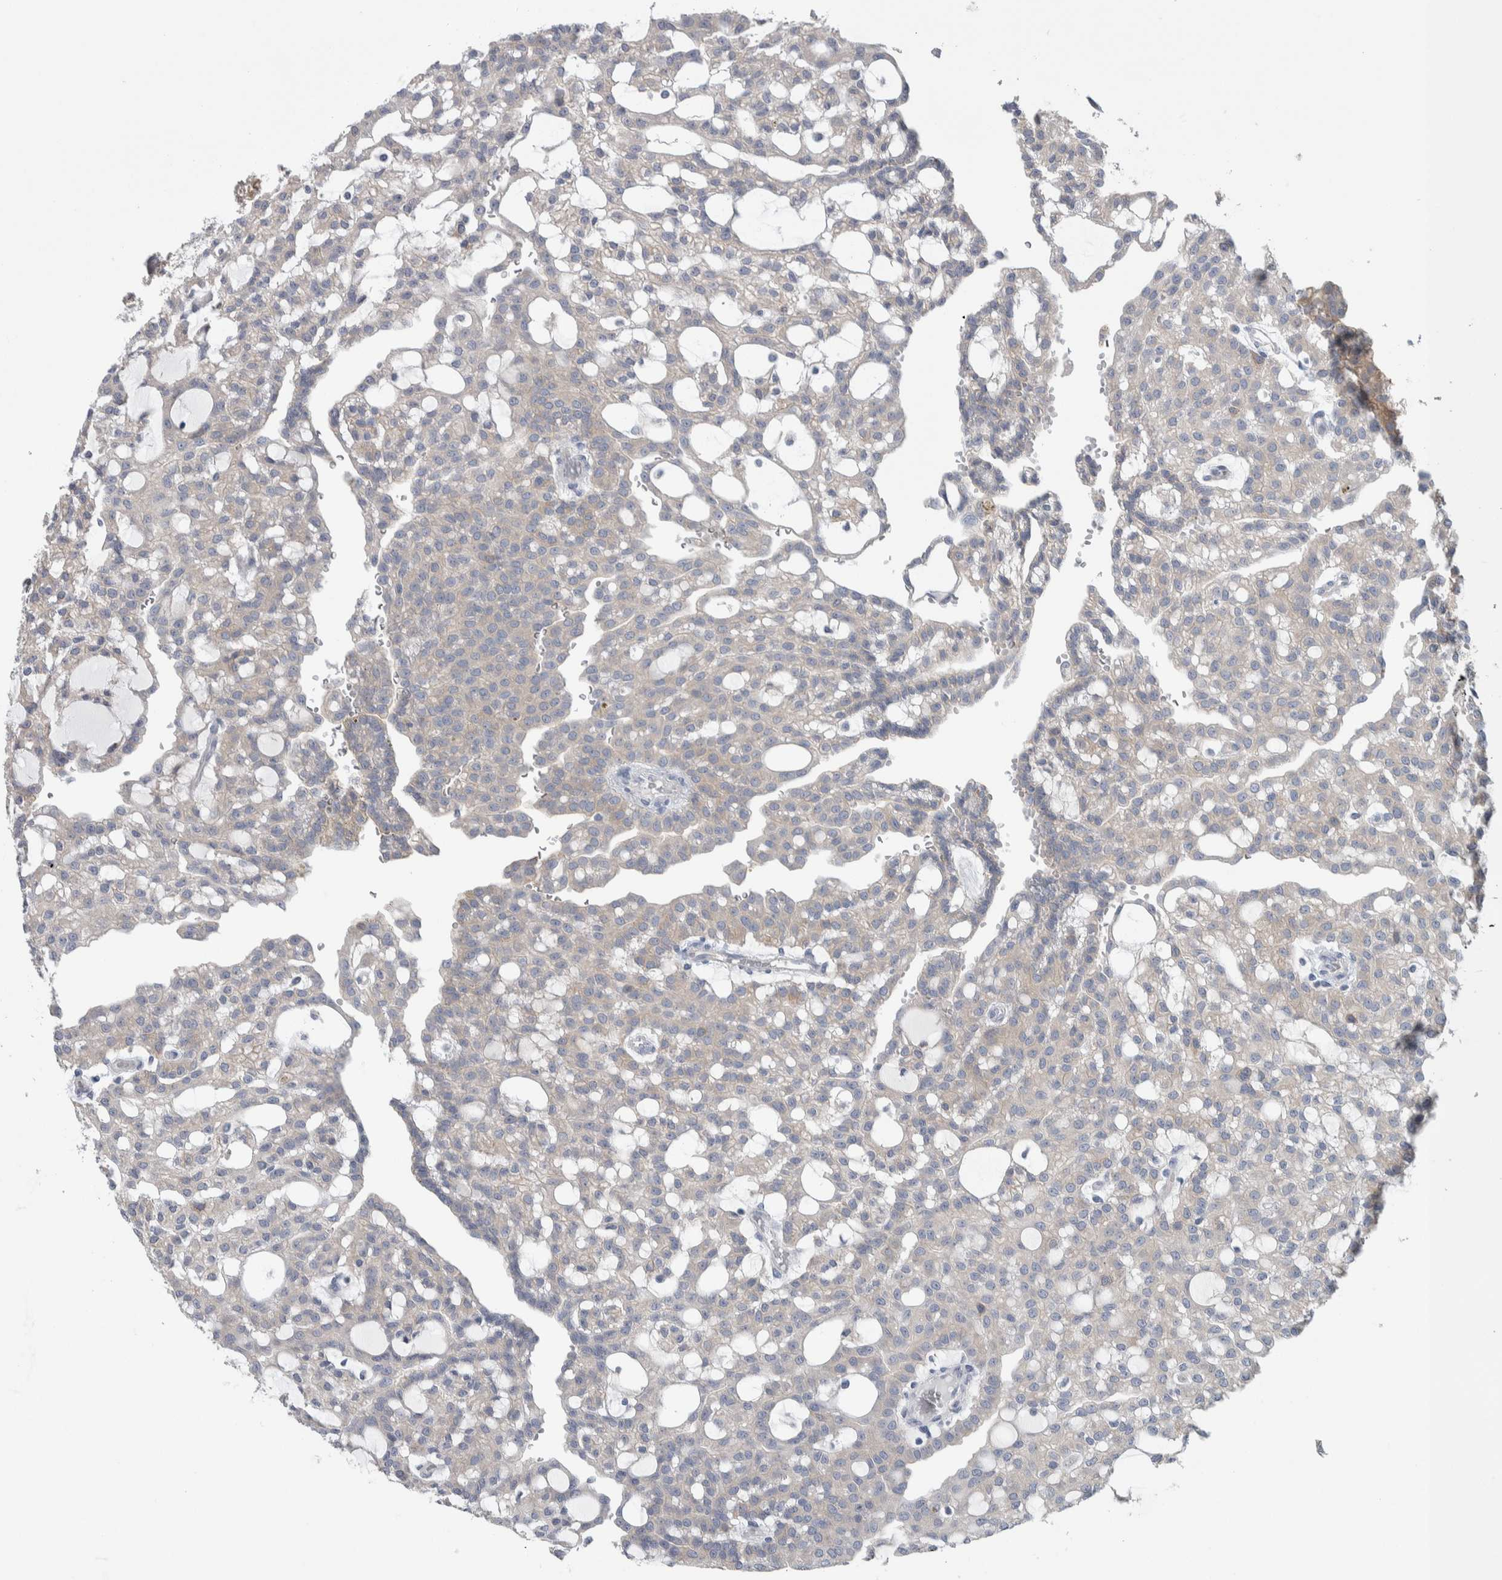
{"staining": {"intensity": "negative", "quantity": "none", "location": "none"}, "tissue": "renal cancer", "cell_type": "Tumor cells", "image_type": "cancer", "snomed": [{"axis": "morphology", "description": "Adenocarcinoma, NOS"}, {"axis": "topography", "description": "Kidney"}], "caption": "IHC micrograph of renal cancer stained for a protein (brown), which reveals no positivity in tumor cells.", "gene": "GPHN", "patient": {"sex": "male", "age": 63}}